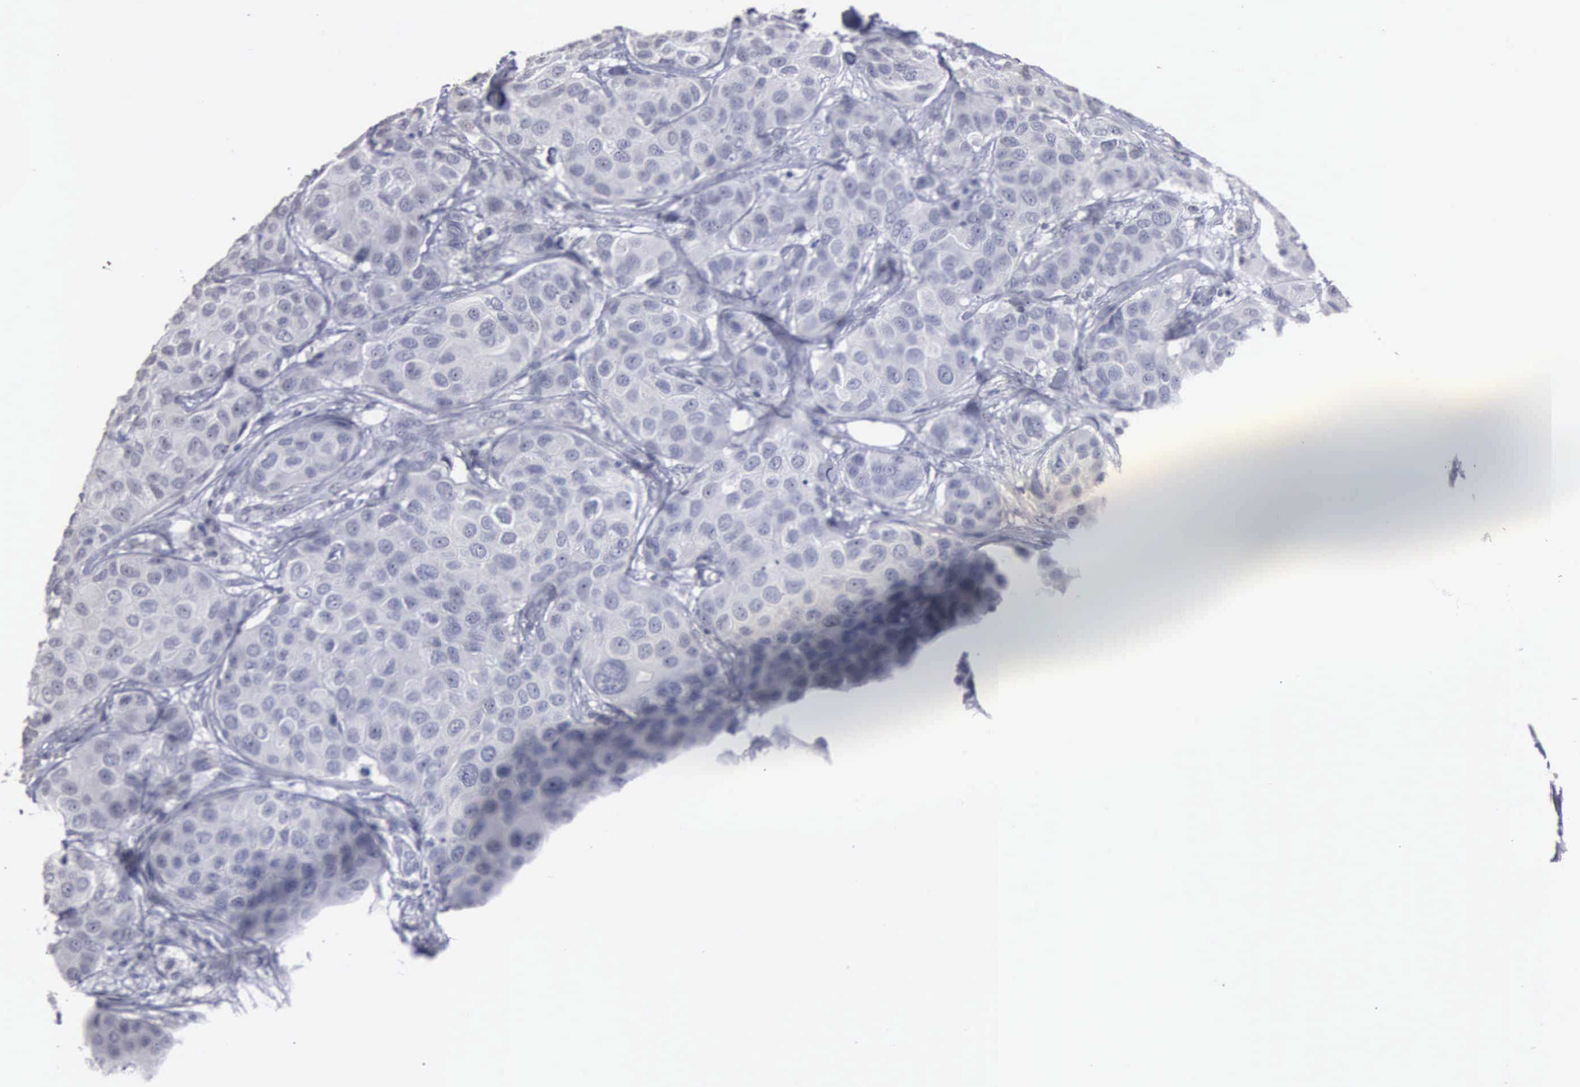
{"staining": {"intensity": "negative", "quantity": "none", "location": "none"}, "tissue": "breast cancer", "cell_type": "Tumor cells", "image_type": "cancer", "snomed": [{"axis": "morphology", "description": "Duct carcinoma"}, {"axis": "topography", "description": "Breast"}], "caption": "DAB (3,3'-diaminobenzidine) immunohistochemical staining of breast cancer (invasive ductal carcinoma) shows no significant expression in tumor cells.", "gene": "UPB1", "patient": {"sex": "female", "age": 68}}